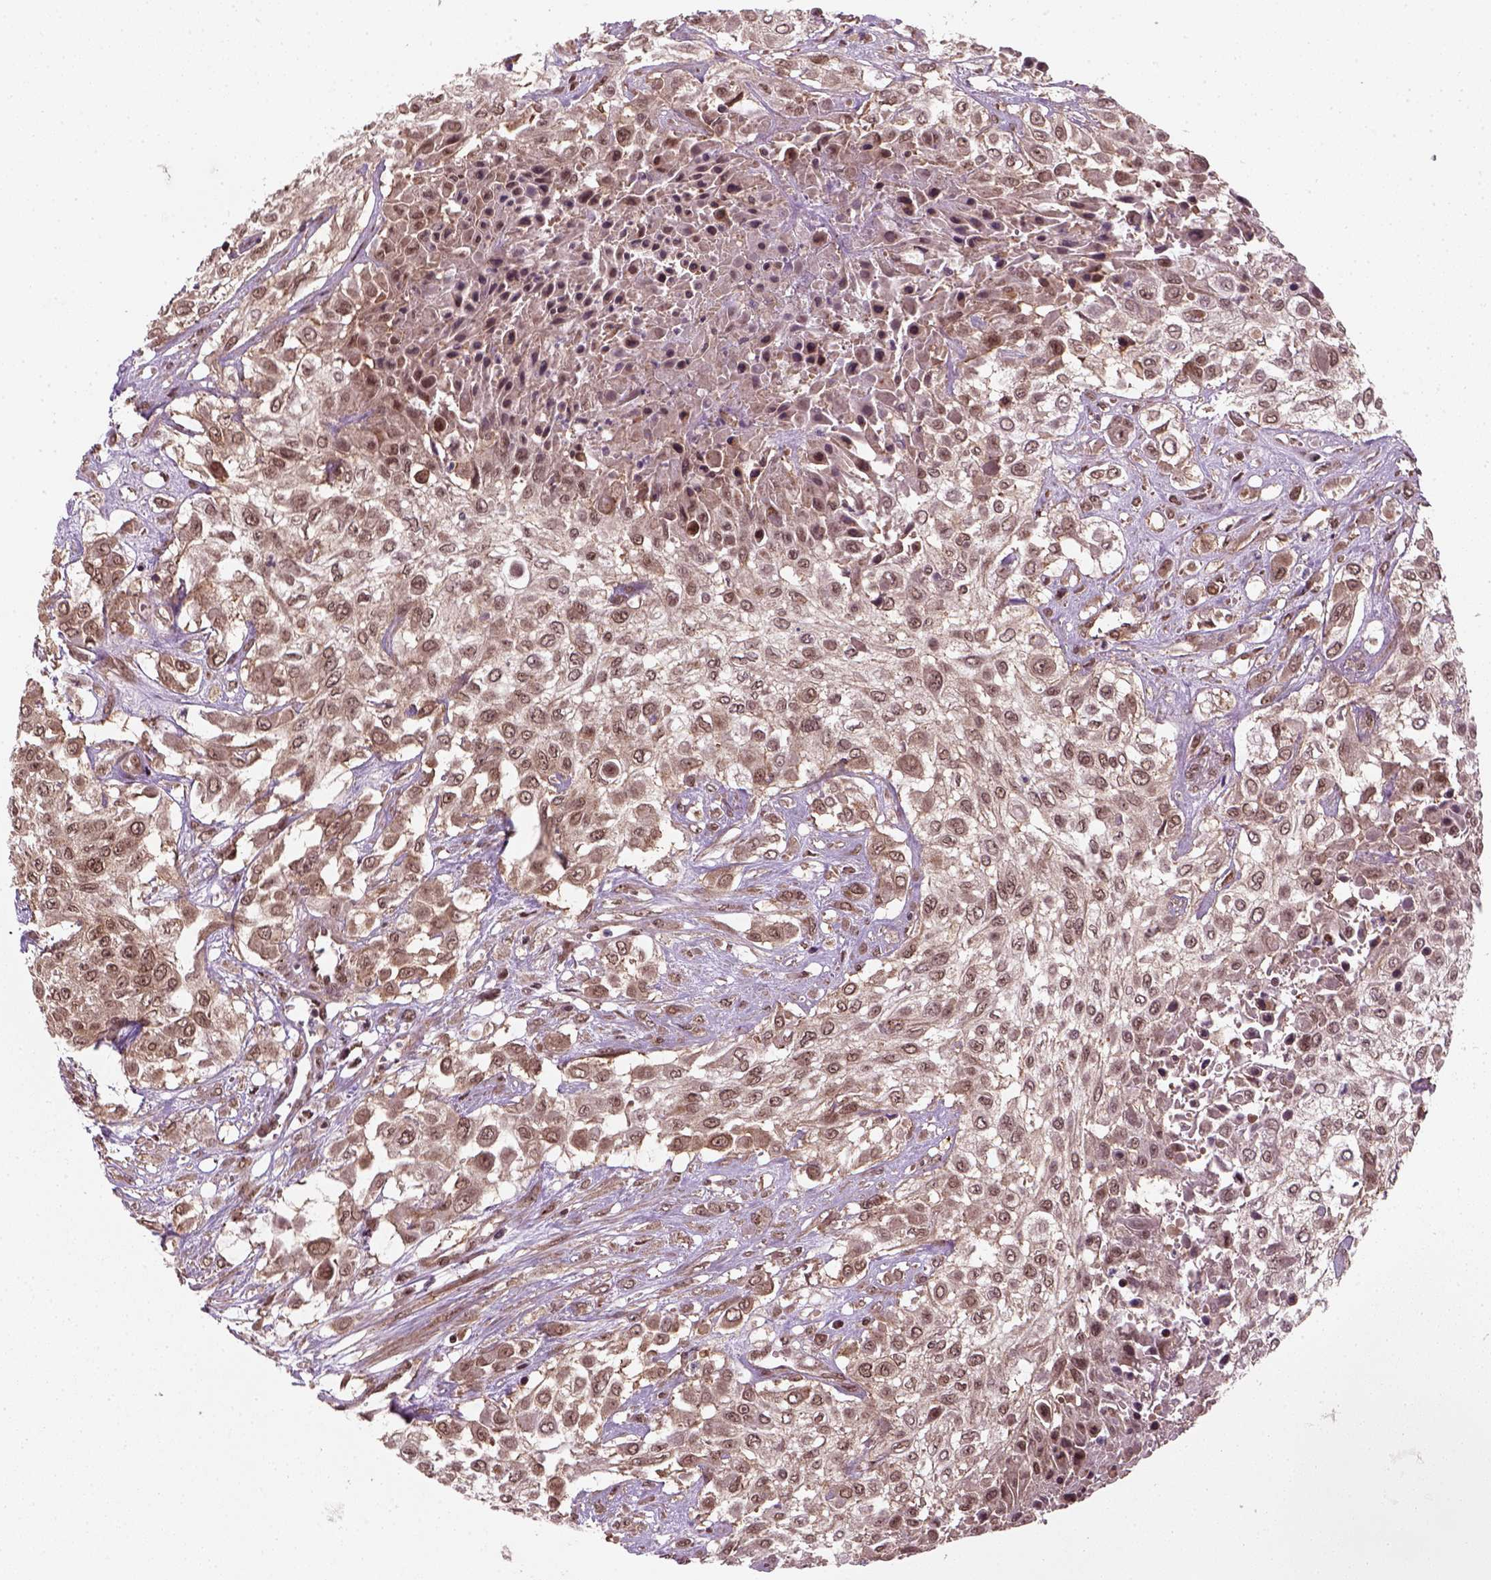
{"staining": {"intensity": "moderate", "quantity": ">75%", "location": "cytoplasmic/membranous,nuclear"}, "tissue": "urothelial cancer", "cell_type": "Tumor cells", "image_type": "cancer", "snomed": [{"axis": "morphology", "description": "Urothelial carcinoma, High grade"}, {"axis": "topography", "description": "Urinary bladder"}], "caption": "Immunohistochemical staining of high-grade urothelial carcinoma reveals medium levels of moderate cytoplasmic/membranous and nuclear staining in about >75% of tumor cells. (DAB (3,3'-diaminobenzidine) IHC with brightfield microscopy, high magnification).", "gene": "NUDT9", "patient": {"sex": "male", "age": 57}}